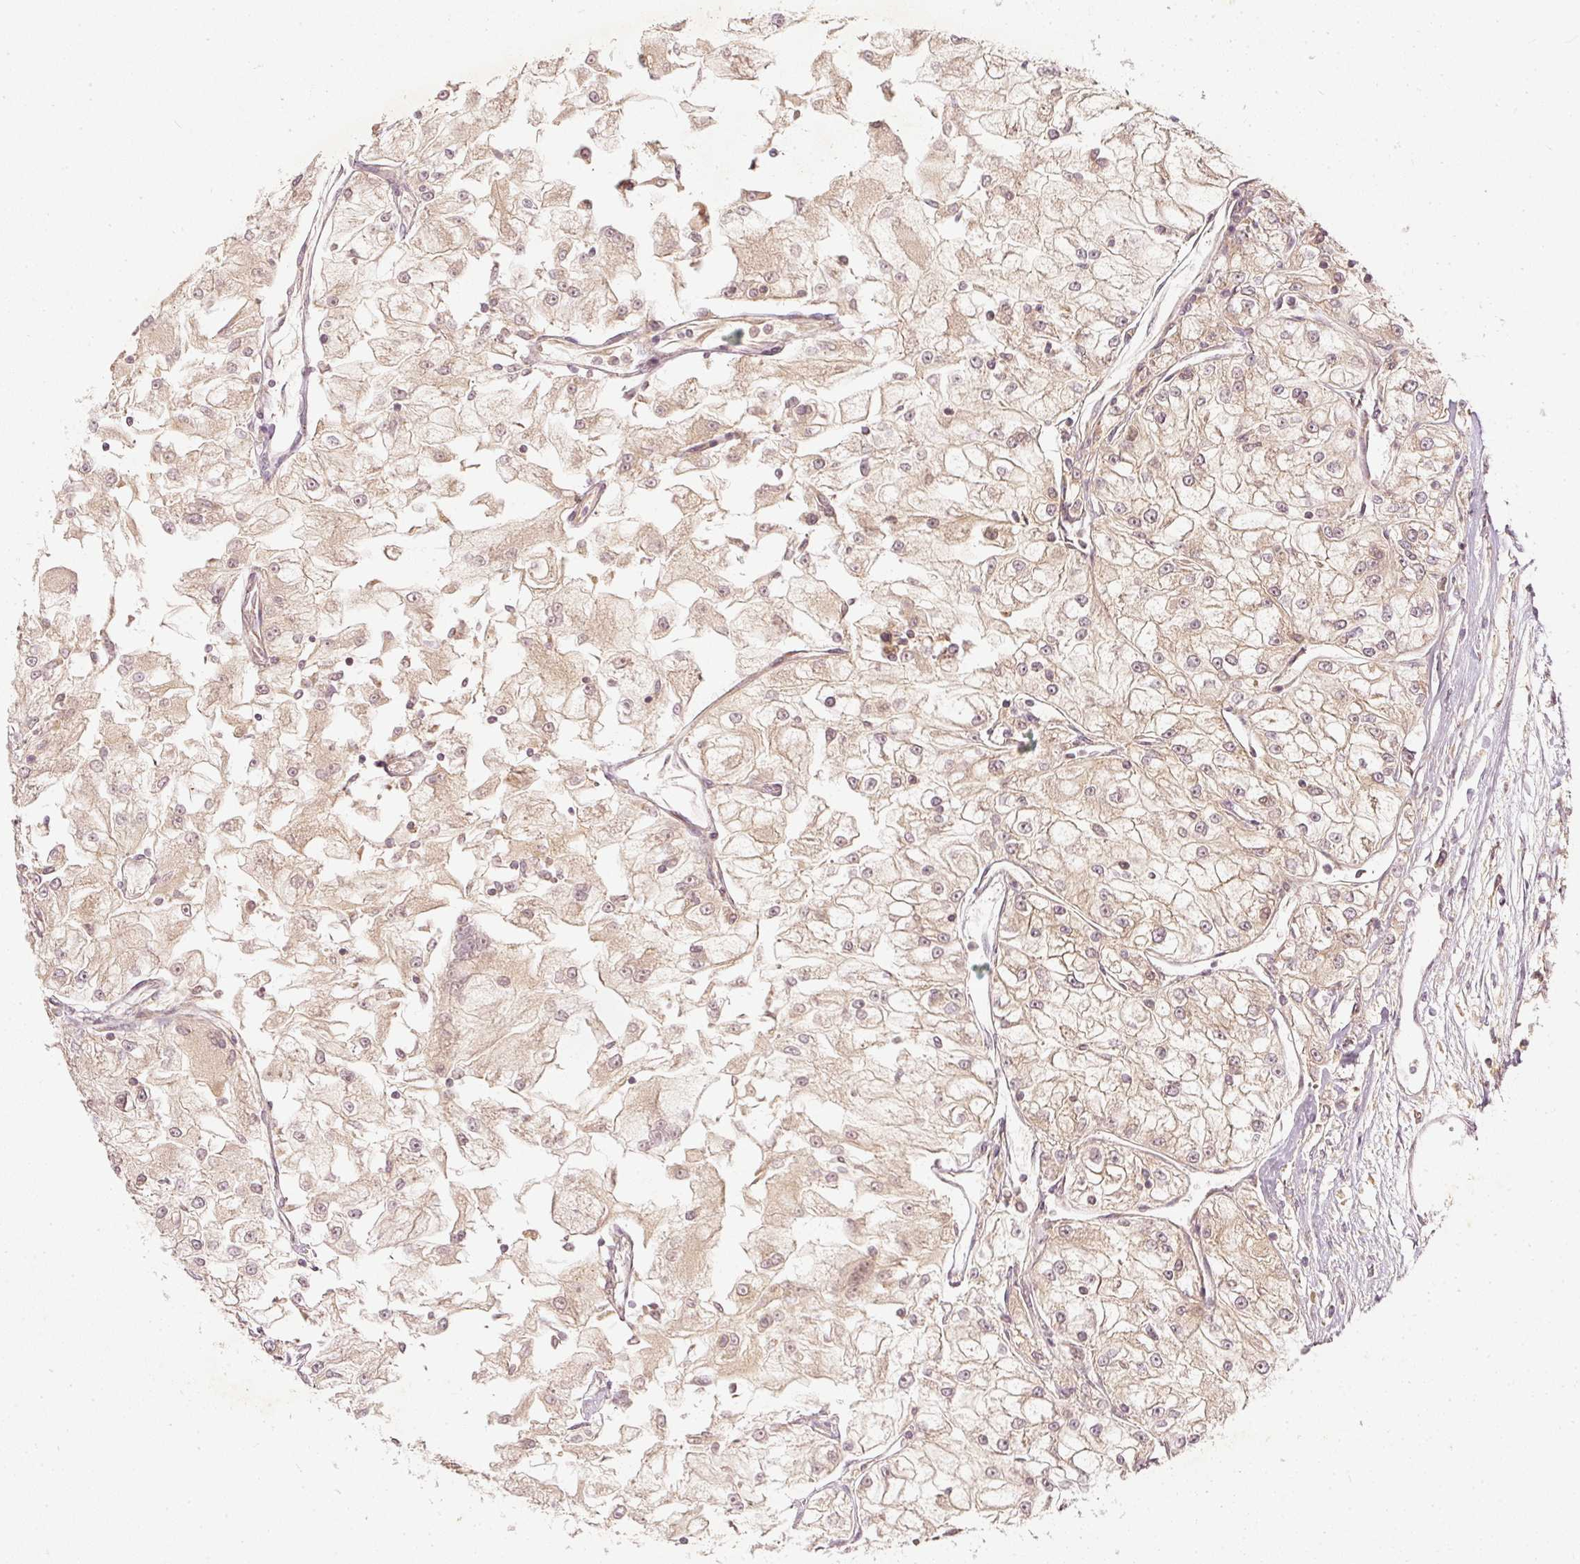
{"staining": {"intensity": "weak", "quantity": "25%-75%", "location": "cytoplasmic/membranous"}, "tissue": "renal cancer", "cell_type": "Tumor cells", "image_type": "cancer", "snomed": [{"axis": "morphology", "description": "Adenocarcinoma, NOS"}, {"axis": "topography", "description": "Kidney"}], "caption": "Tumor cells reveal low levels of weak cytoplasmic/membranous expression in about 25%-75% of cells in adenocarcinoma (renal).", "gene": "ZNF580", "patient": {"sex": "female", "age": 72}}